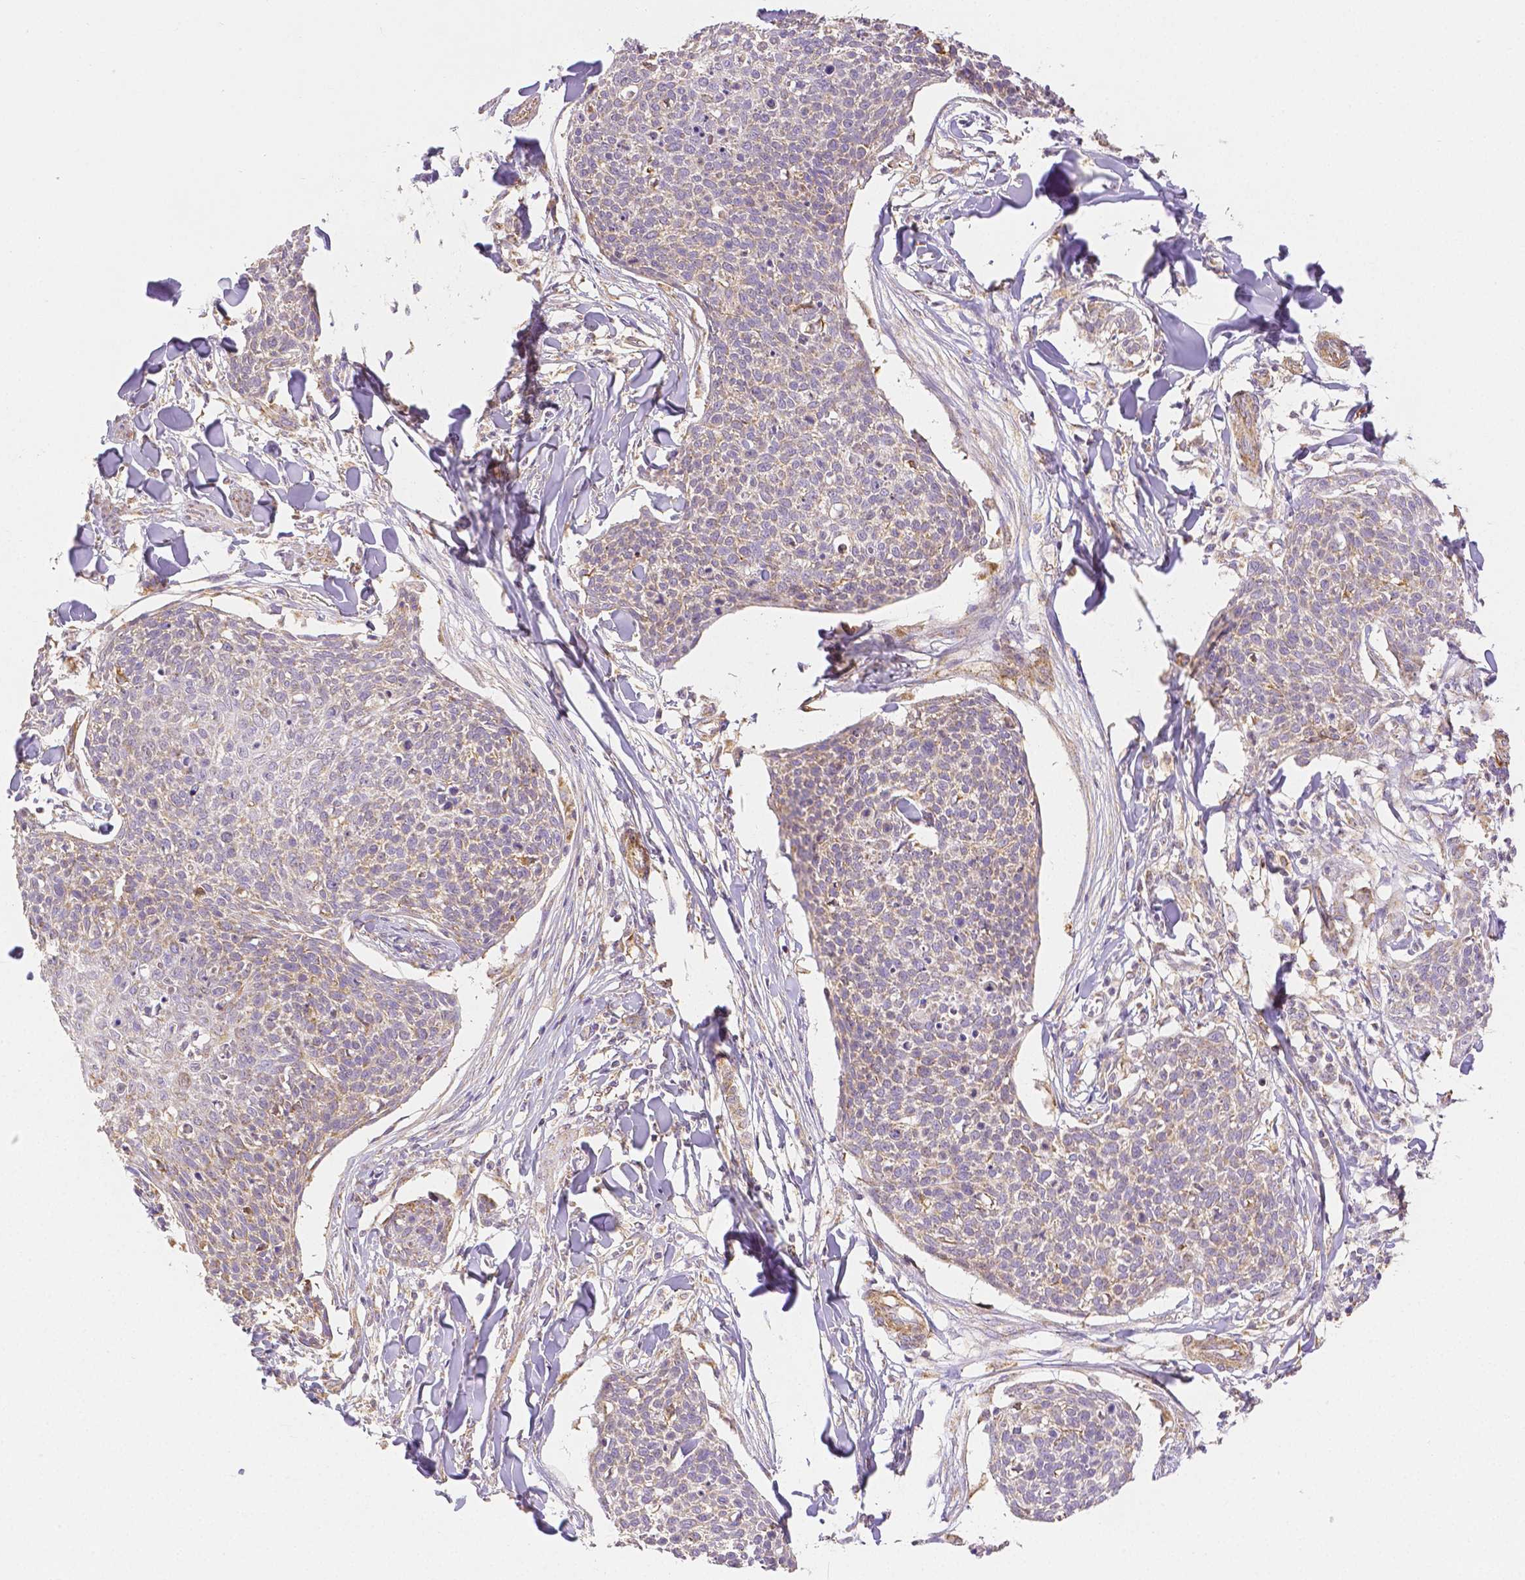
{"staining": {"intensity": "moderate", "quantity": "<25%", "location": "cytoplasmic/membranous"}, "tissue": "skin cancer", "cell_type": "Tumor cells", "image_type": "cancer", "snomed": [{"axis": "morphology", "description": "Squamous cell carcinoma, NOS"}, {"axis": "topography", "description": "Skin"}, {"axis": "topography", "description": "Vulva"}], "caption": "Immunohistochemical staining of skin squamous cell carcinoma displays low levels of moderate cytoplasmic/membranous positivity in approximately <25% of tumor cells.", "gene": "RHOT1", "patient": {"sex": "female", "age": 75}}